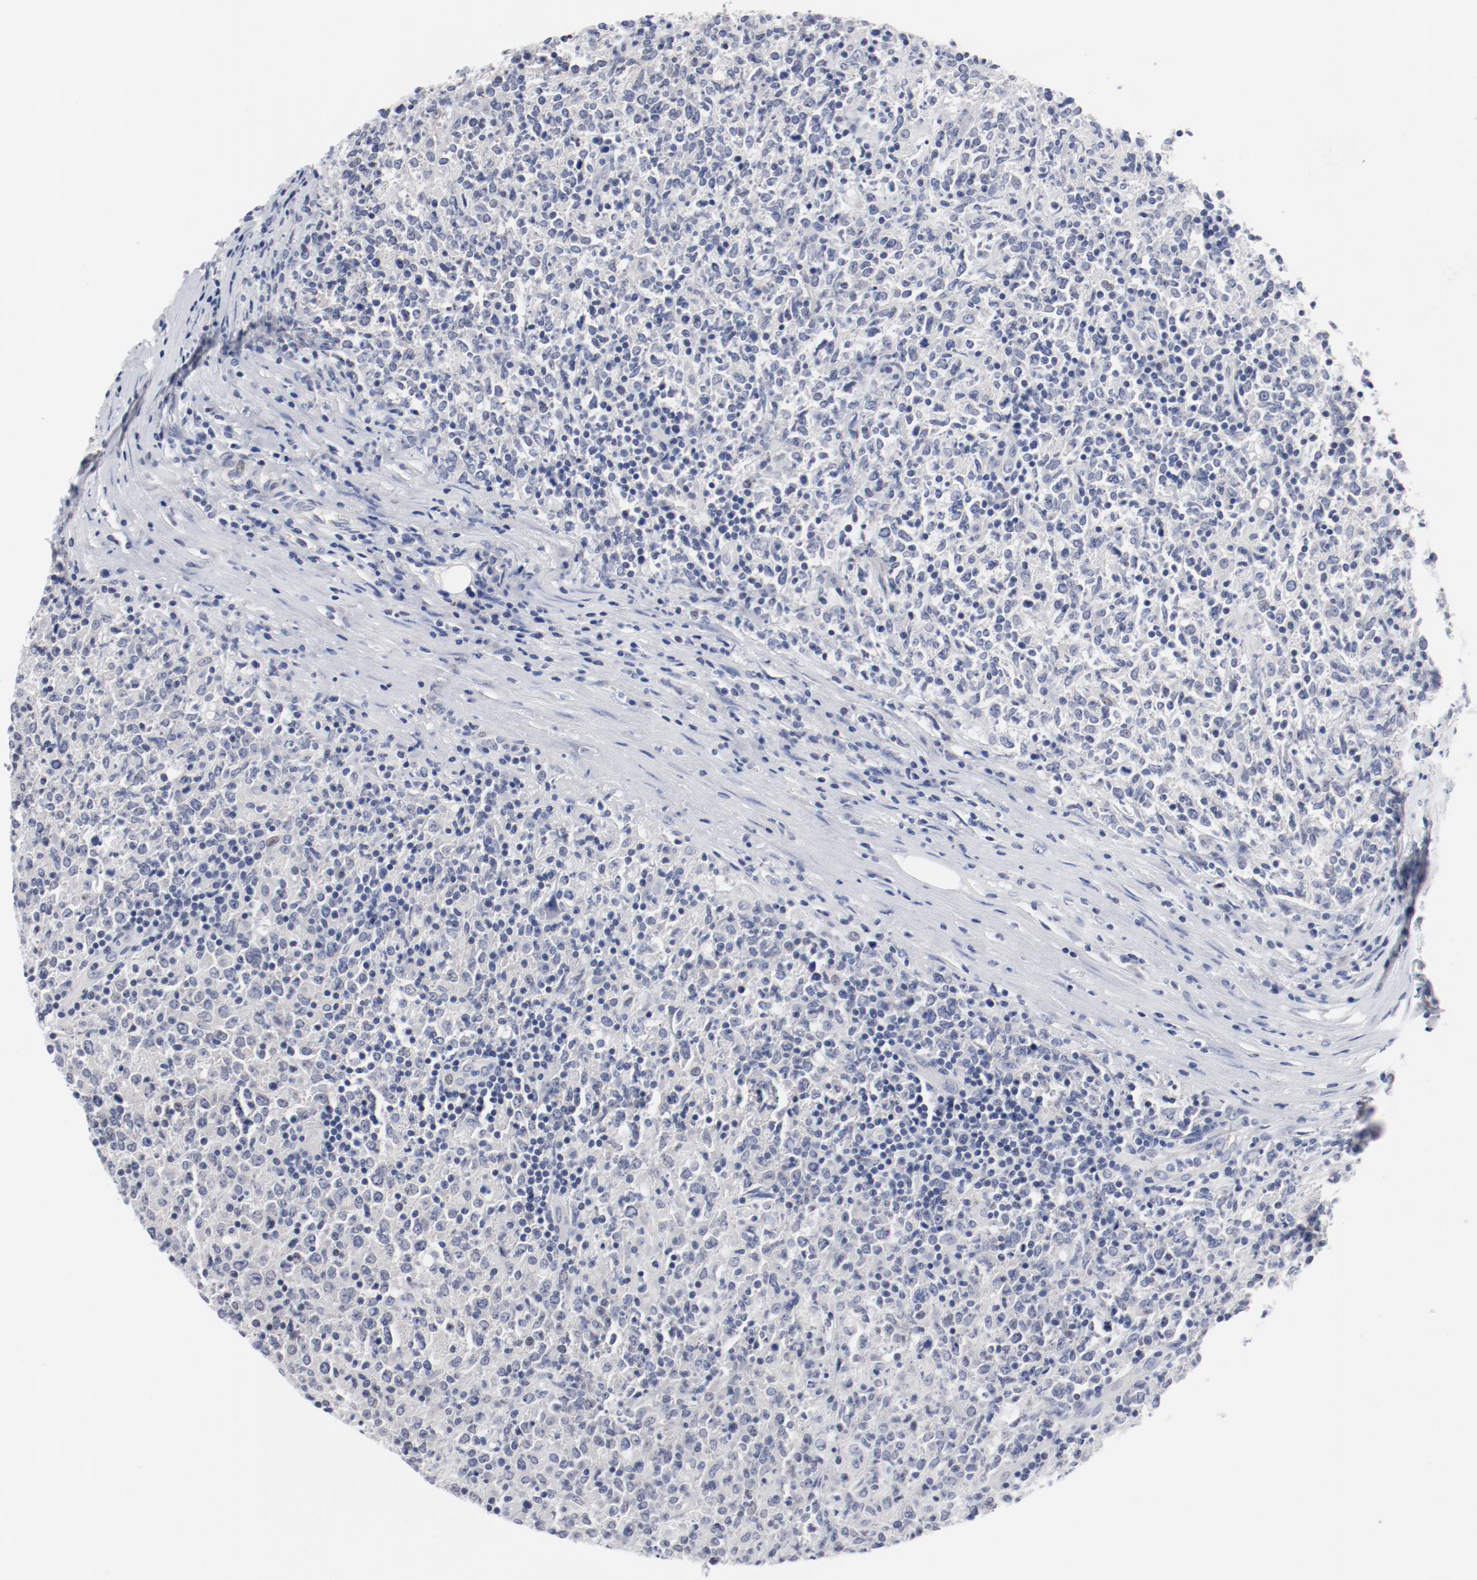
{"staining": {"intensity": "negative", "quantity": "none", "location": "none"}, "tissue": "lymphoma", "cell_type": "Tumor cells", "image_type": "cancer", "snomed": [{"axis": "morphology", "description": "Malignant lymphoma, non-Hodgkin's type, High grade"}, {"axis": "topography", "description": "Lymph node"}], "caption": "DAB immunohistochemical staining of malignant lymphoma, non-Hodgkin's type (high-grade) demonstrates no significant expression in tumor cells.", "gene": "KCNK13", "patient": {"sex": "female", "age": 84}}